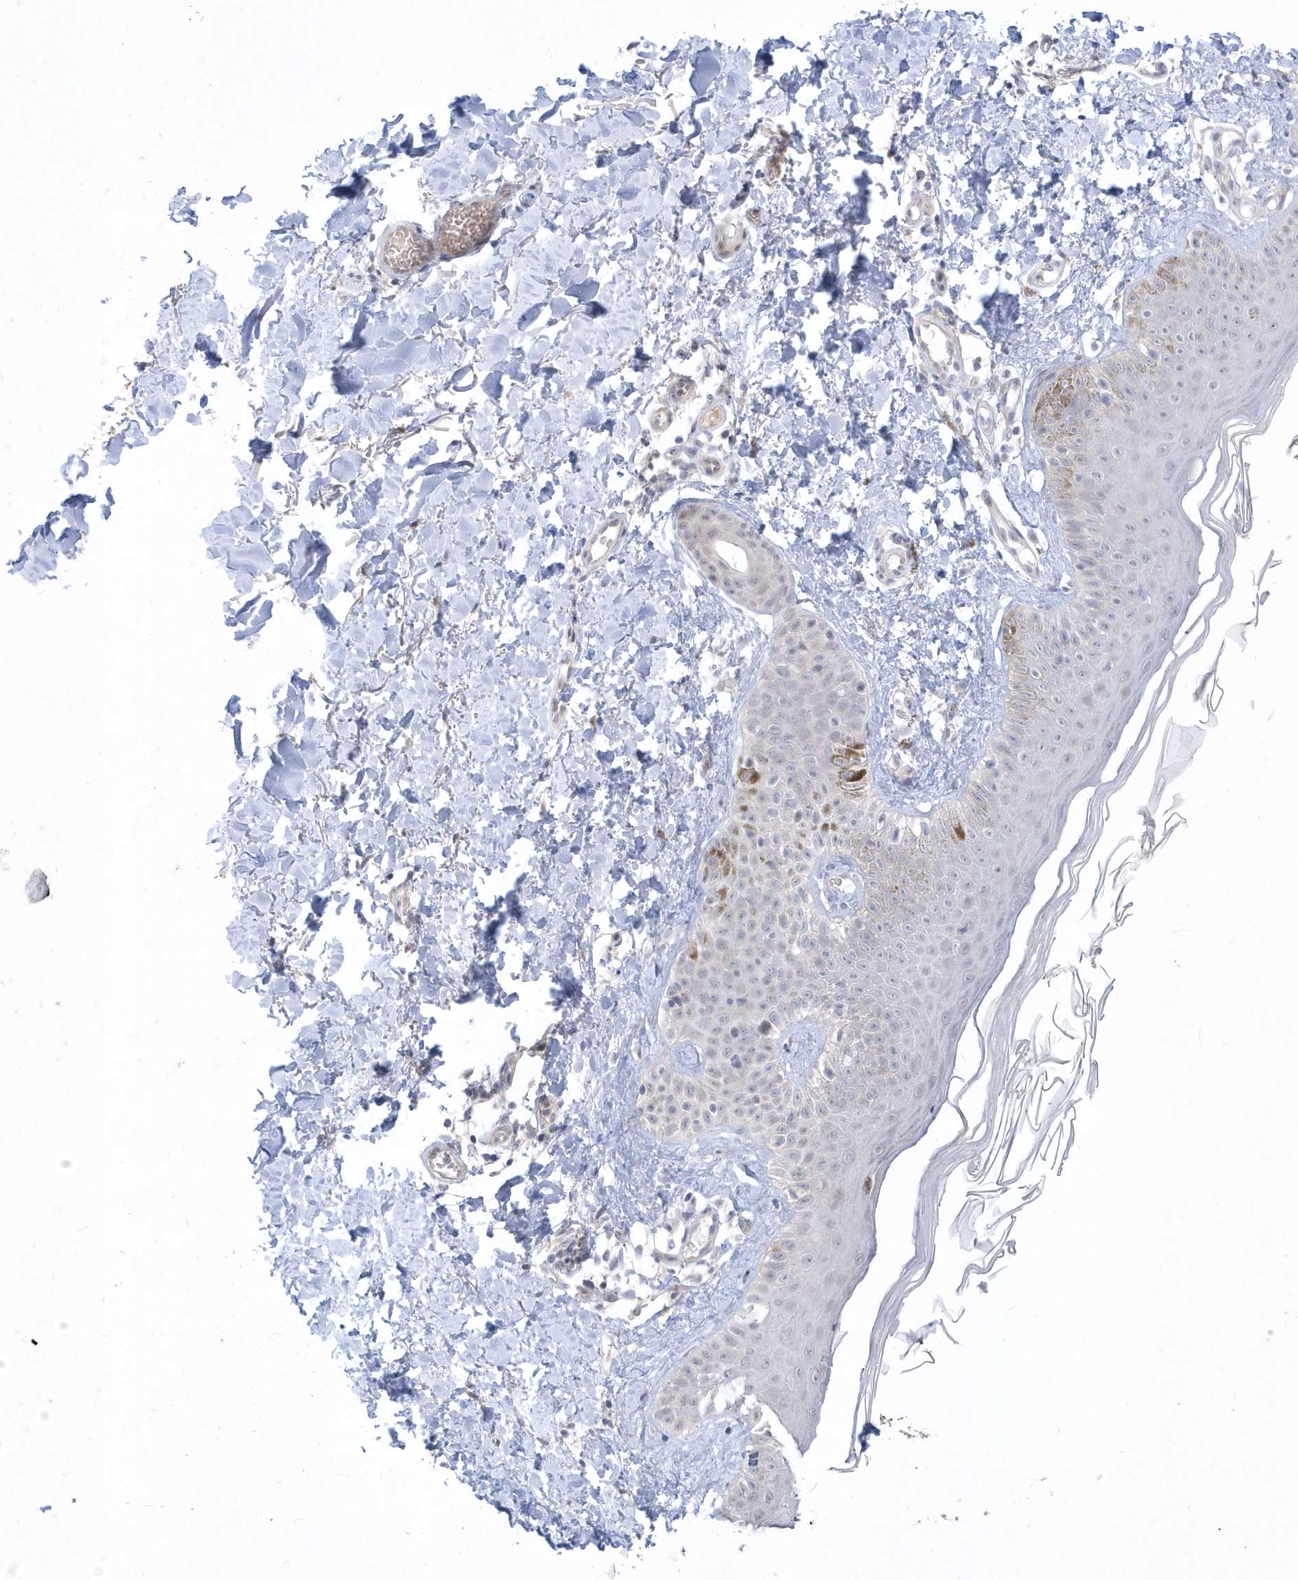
{"staining": {"intensity": "negative", "quantity": "none", "location": "none"}, "tissue": "skin", "cell_type": "Fibroblasts", "image_type": "normal", "snomed": [{"axis": "morphology", "description": "Normal tissue, NOS"}, {"axis": "topography", "description": "Skin"}], "caption": "The micrograph reveals no significant expression in fibroblasts of skin. (Brightfield microscopy of DAB immunohistochemistry (IHC) at high magnification).", "gene": "TSPEAR", "patient": {"sex": "male", "age": 52}}